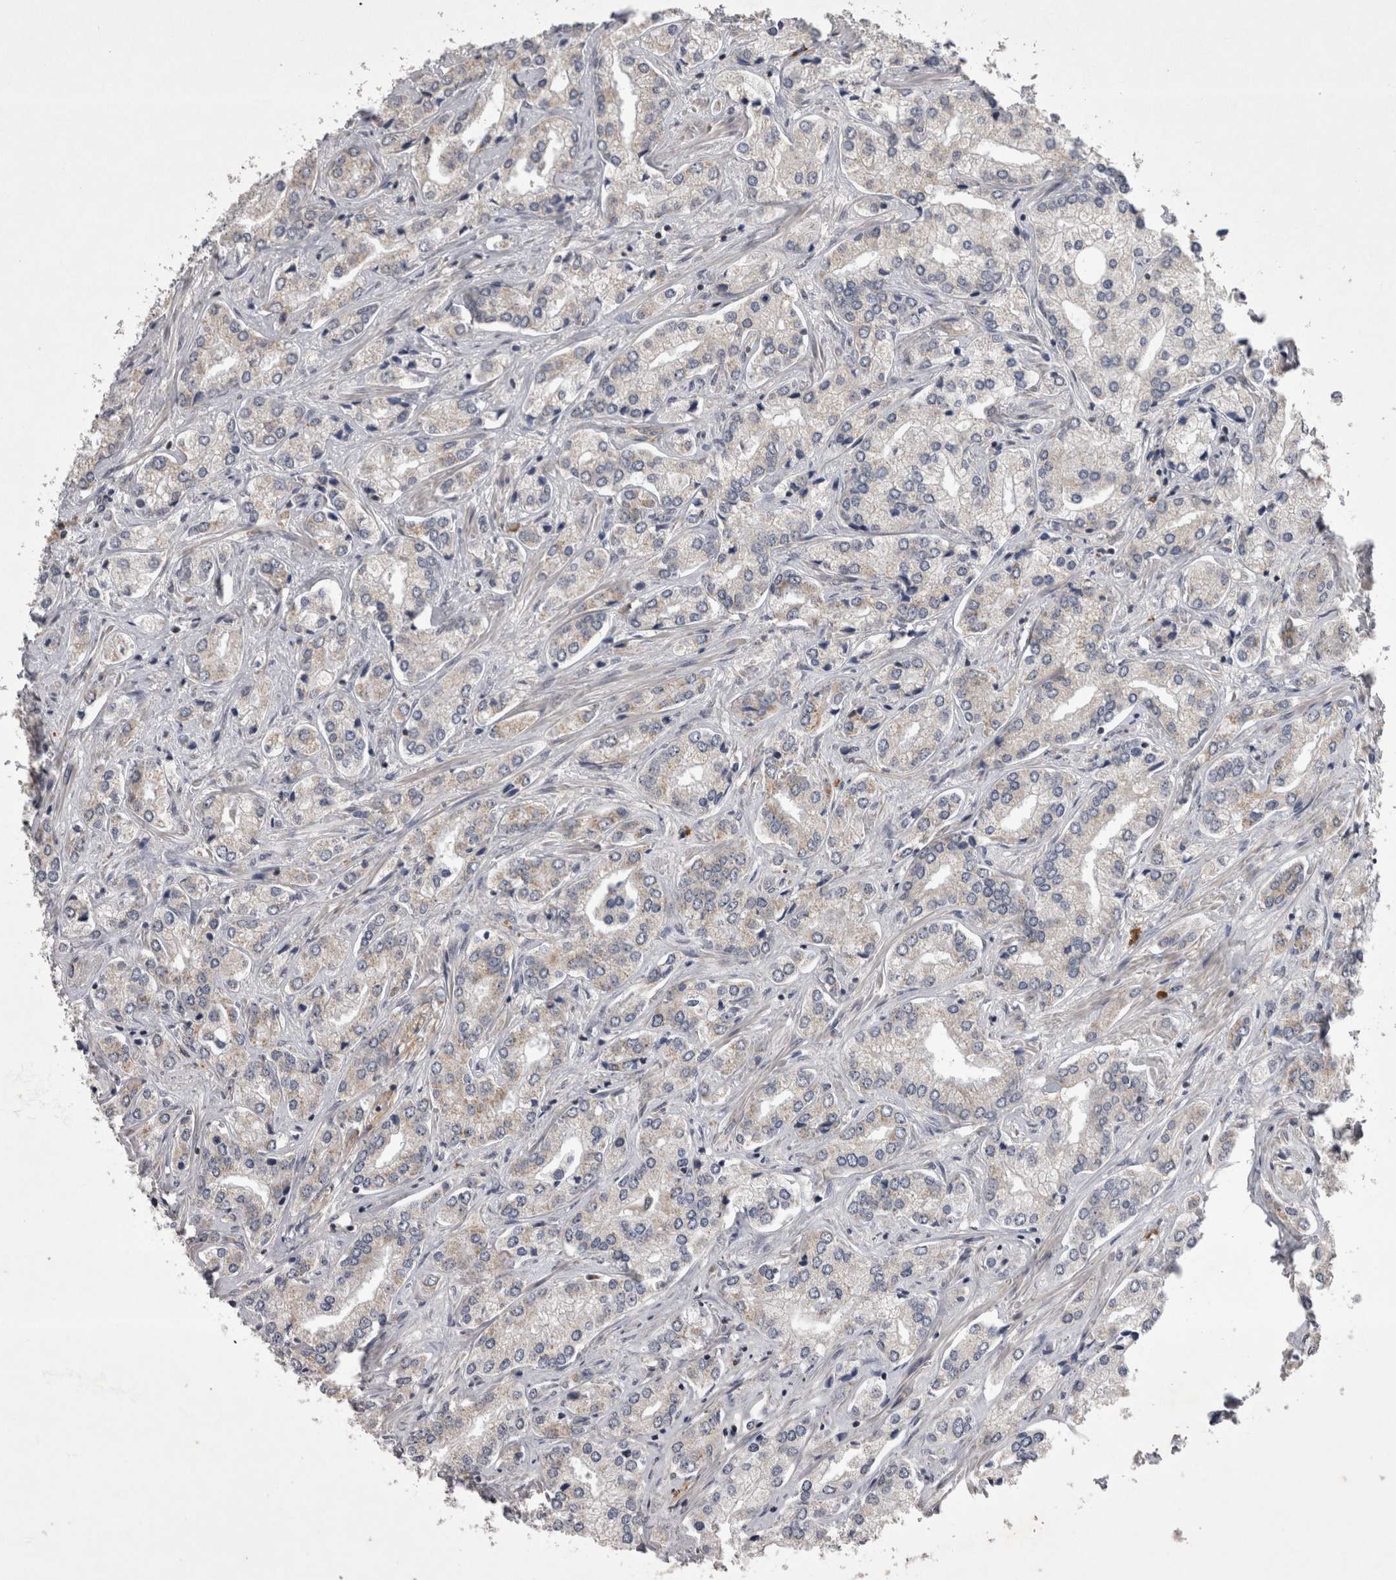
{"staining": {"intensity": "negative", "quantity": "none", "location": "none"}, "tissue": "prostate cancer", "cell_type": "Tumor cells", "image_type": "cancer", "snomed": [{"axis": "morphology", "description": "Adenocarcinoma, High grade"}, {"axis": "topography", "description": "Prostate"}], "caption": "The photomicrograph shows no staining of tumor cells in prostate cancer.", "gene": "TSPOAP1", "patient": {"sex": "male", "age": 66}}